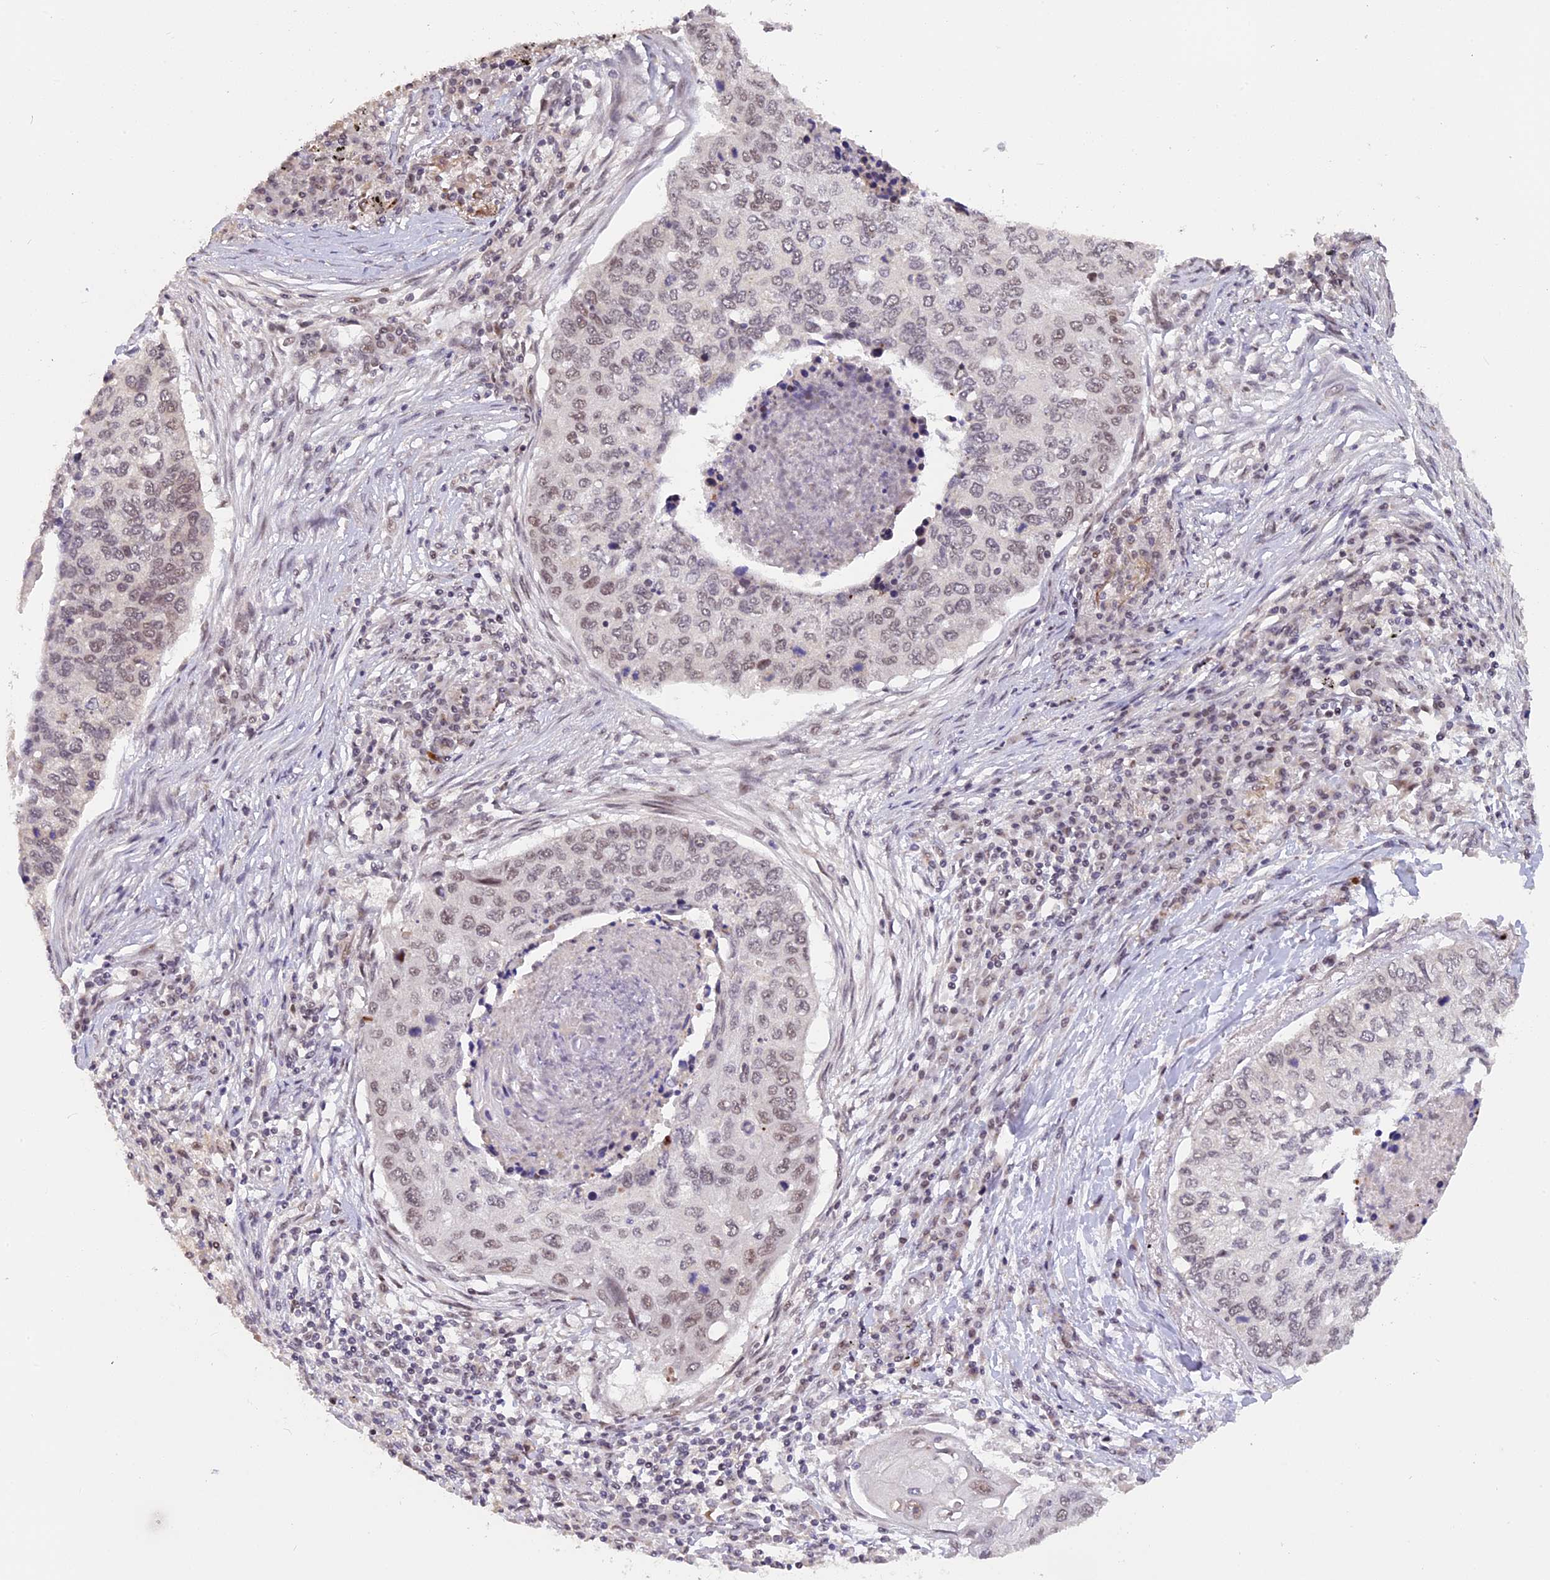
{"staining": {"intensity": "weak", "quantity": "<25%", "location": "nuclear"}, "tissue": "lung cancer", "cell_type": "Tumor cells", "image_type": "cancer", "snomed": [{"axis": "morphology", "description": "Squamous cell carcinoma, NOS"}, {"axis": "topography", "description": "Lung"}], "caption": "Tumor cells show no significant protein staining in squamous cell carcinoma (lung).", "gene": "POLR2C", "patient": {"sex": "female", "age": 63}}